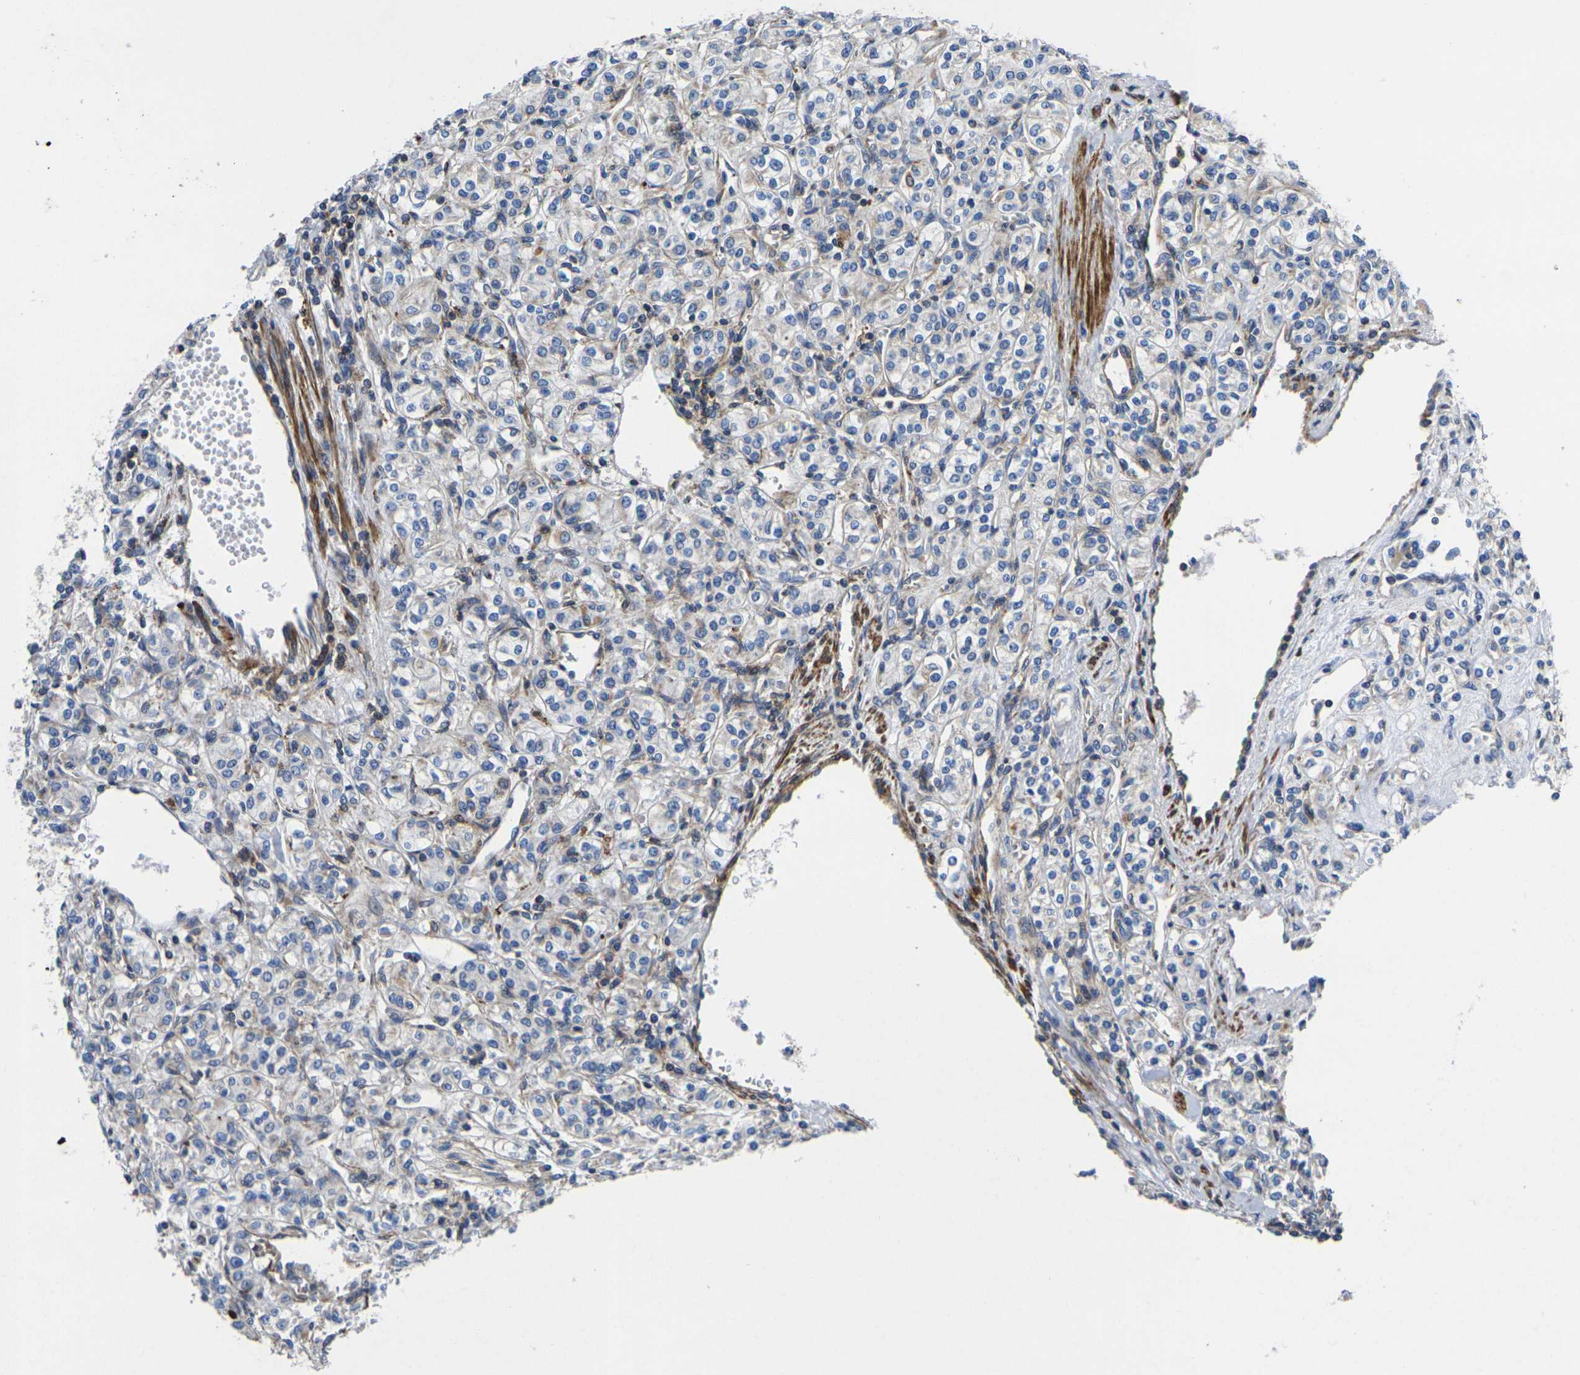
{"staining": {"intensity": "weak", "quantity": "<25%", "location": "cytoplasmic/membranous"}, "tissue": "renal cancer", "cell_type": "Tumor cells", "image_type": "cancer", "snomed": [{"axis": "morphology", "description": "Adenocarcinoma, NOS"}, {"axis": "topography", "description": "Kidney"}], "caption": "A high-resolution histopathology image shows immunohistochemistry (IHC) staining of renal adenocarcinoma, which displays no significant positivity in tumor cells.", "gene": "GPR4", "patient": {"sex": "male", "age": 77}}